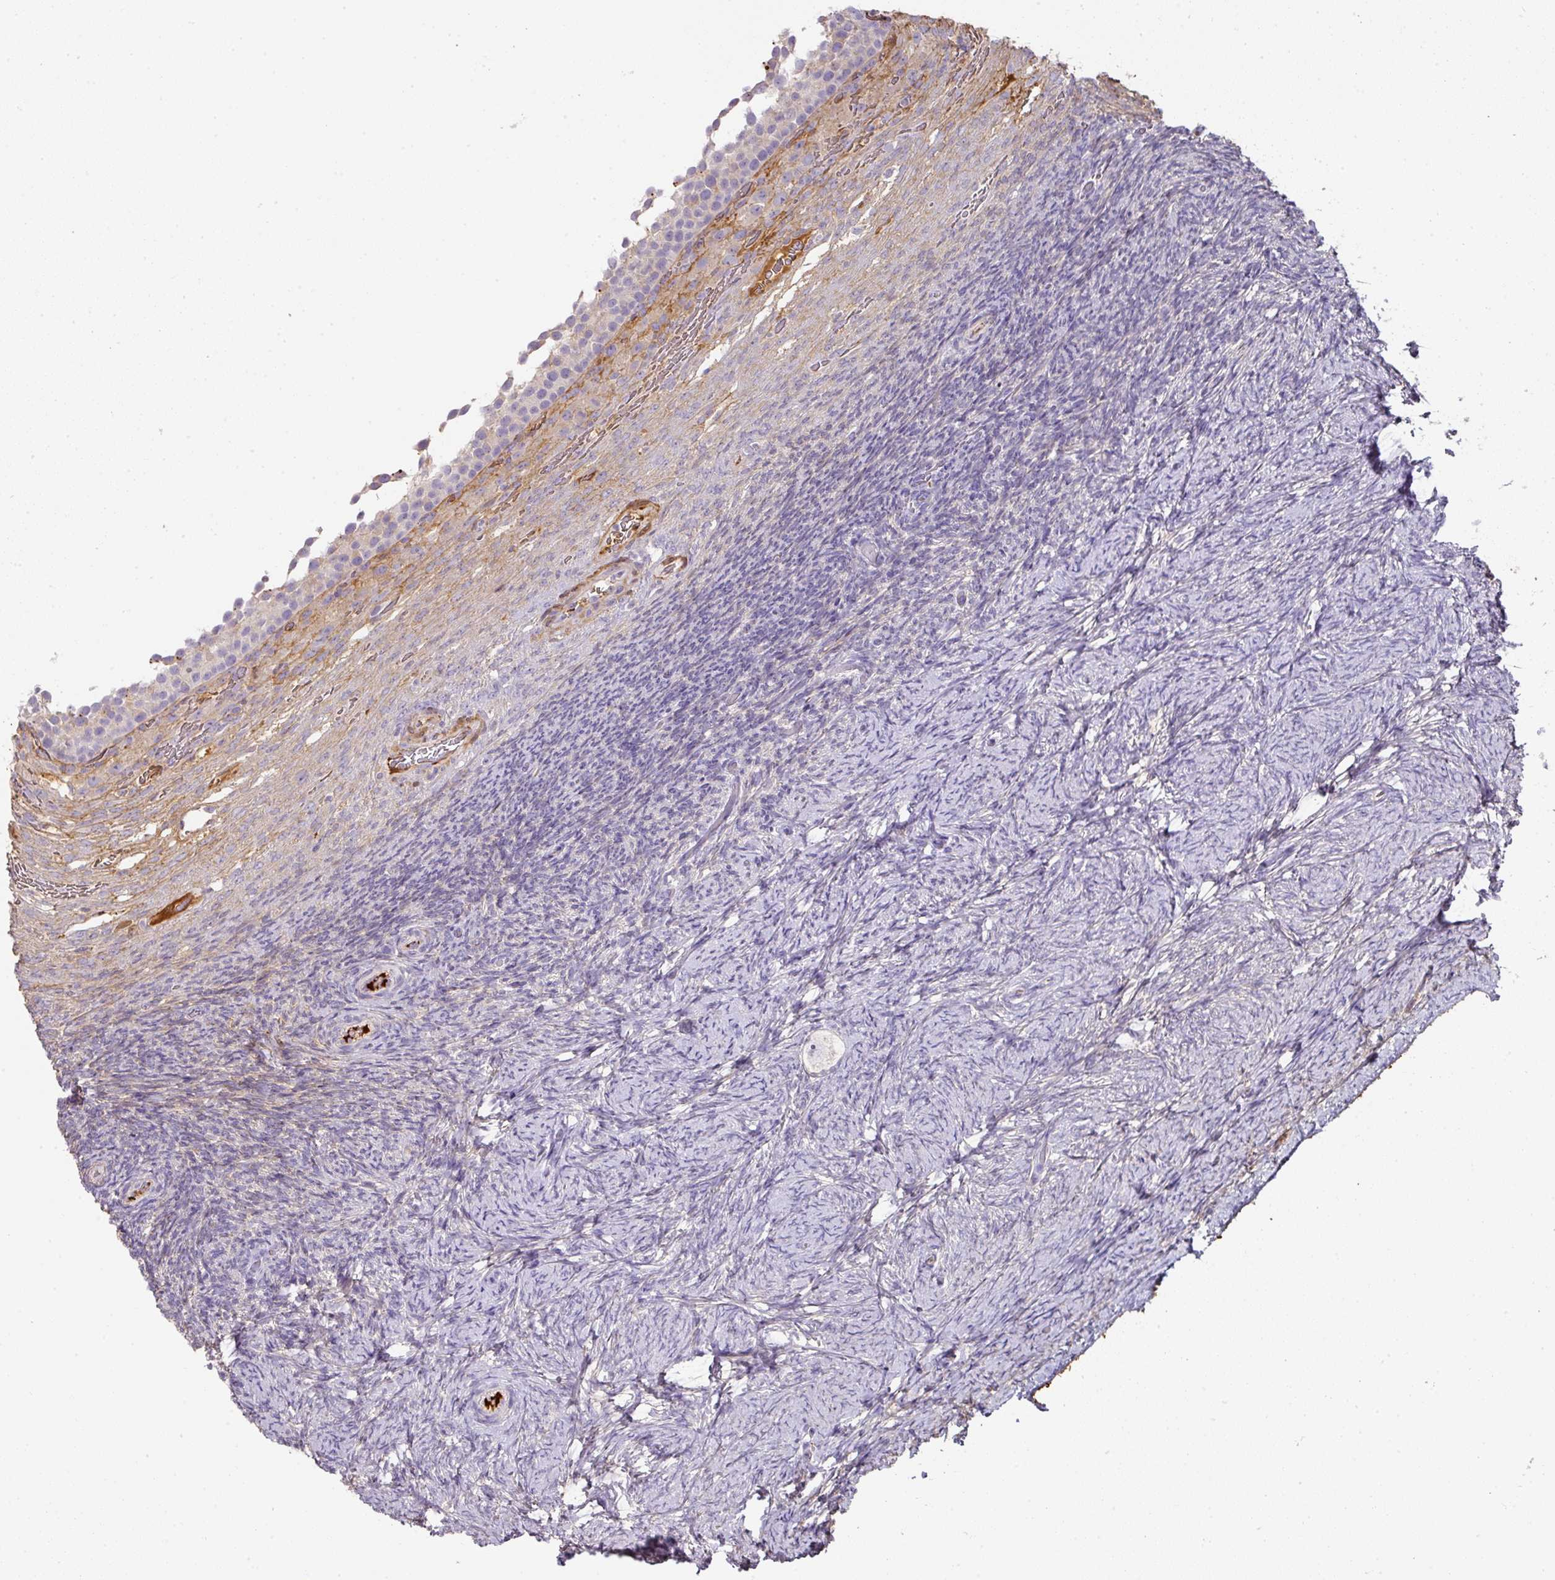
{"staining": {"intensity": "negative", "quantity": "none", "location": "none"}, "tissue": "ovary", "cell_type": "Follicle cells", "image_type": "normal", "snomed": [{"axis": "morphology", "description": "Normal tissue, NOS"}, {"axis": "topography", "description": "Ovary"}], "caption": "Immunohistochemistry of unremarkable ovary exhibits no expression in follicle cells. (DAB (3,3'-diaminobenzidine) immunohistochemistry with hematoxylin counter stain).", "gene": "CCZ1B", "patient": {"sex": "female", "age": 34}}